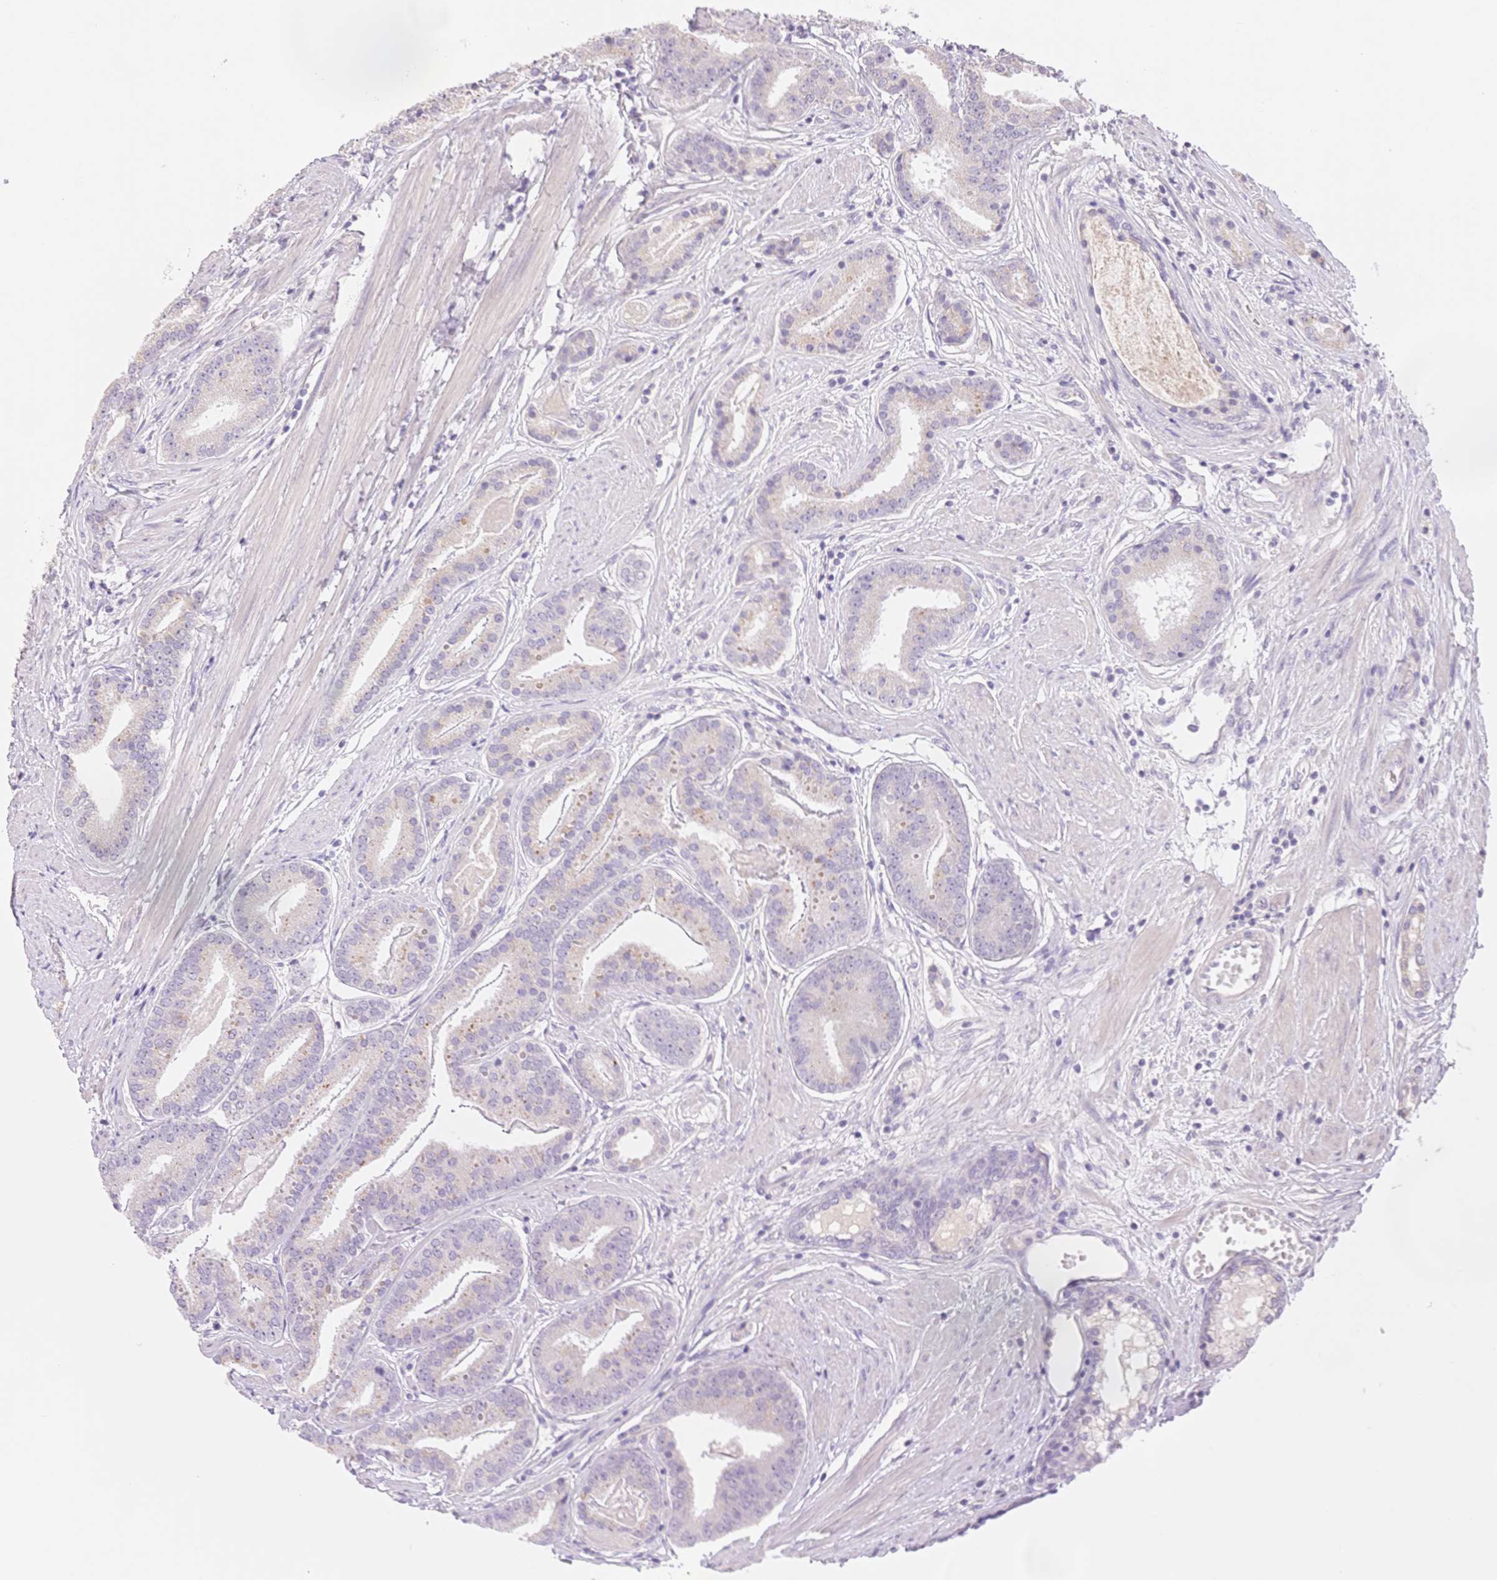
{"staining": {"intensity": "weak", "quantity": "25%-75%", "location": "cytoplasmic/membranous"}, "tissue": "prostate cancer", "cell_type": "Tumor cells", "image_type": "cancer", "snomed": [{"axis": "morphology", "description": "Adenocarcinoma, High grade"}, {"axis": "topography", "description": "Prostate"}], "caption": "Immunohistochemical staining of human prostate cancer (adenocarcinoma (high-grade)) demonstrates weak cytoplasmic/membranous protein expression in approximately 25%-75% of tumor cells. The staining is performed using DAB brown chromogen to label protein expression. The nuclei are counter-stained blue using hematoxylin.", "gene": "SUV39H2", "patient": {"sex": "male", "age": 63}}